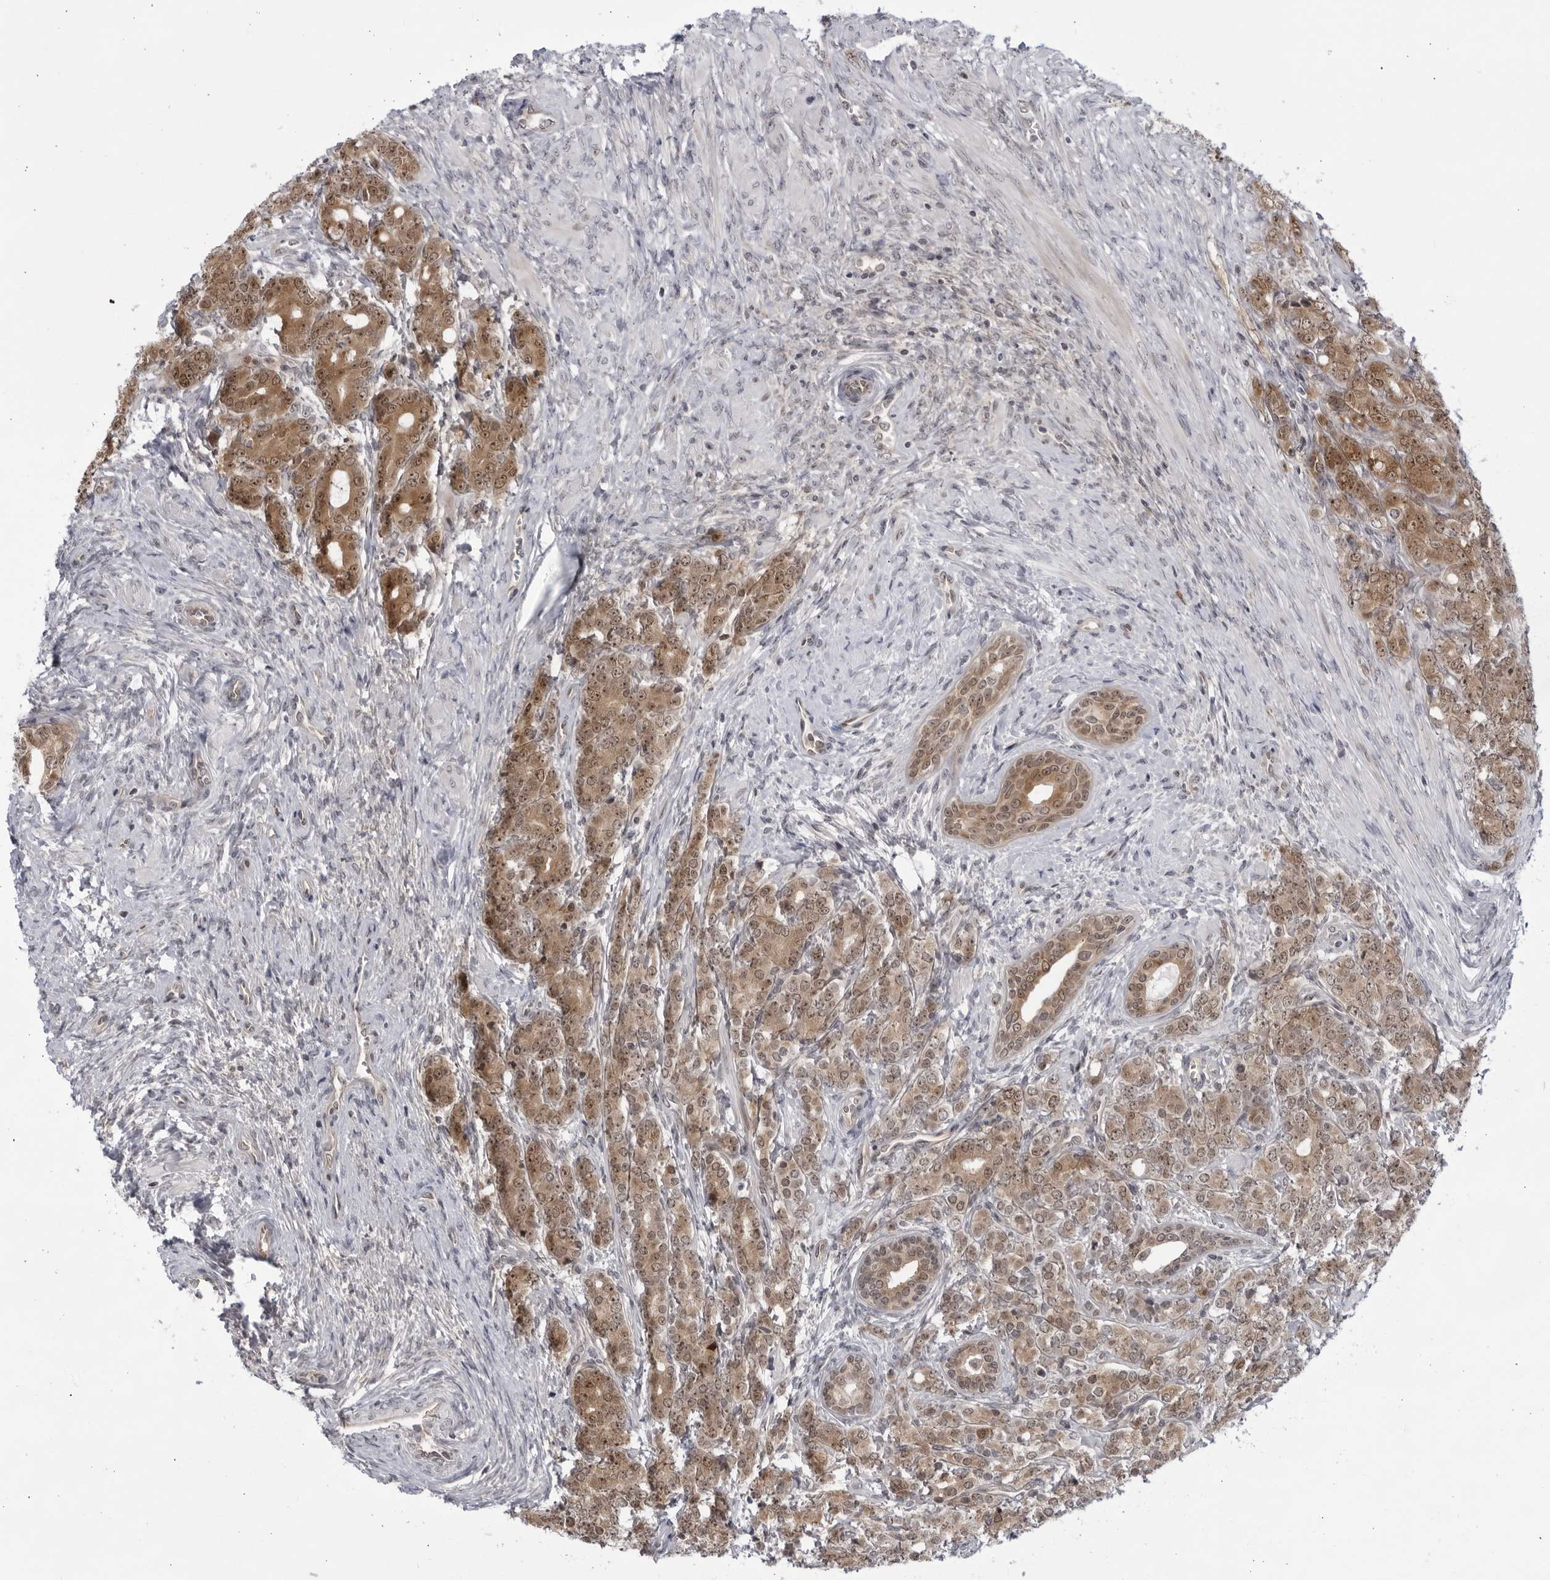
{"staining": {"intensity": "moderate", "quantity": ">75%", "location": "cytoplasmic/membranous,nuclear"}, "tissue": "prostate cancer", "cell_type": "Tumor cells", "image_type": "cancer", "snomed": [{"axis": "morphology", "description": "Adenocarcinoma, High grade"}, {"axis": "topography", "description": "Prostate"}], "caption": "Prostate cancer (high-grade adenocarcinoma) stained with DAB immunohistochemistry (IHC) shows medium levels of moderate cytoplasmic/membranous and nuclear staining in about >75% of tumor cells.", "gene": "ITGB3BP", "patient": {"sex": "male", "age": 62}}